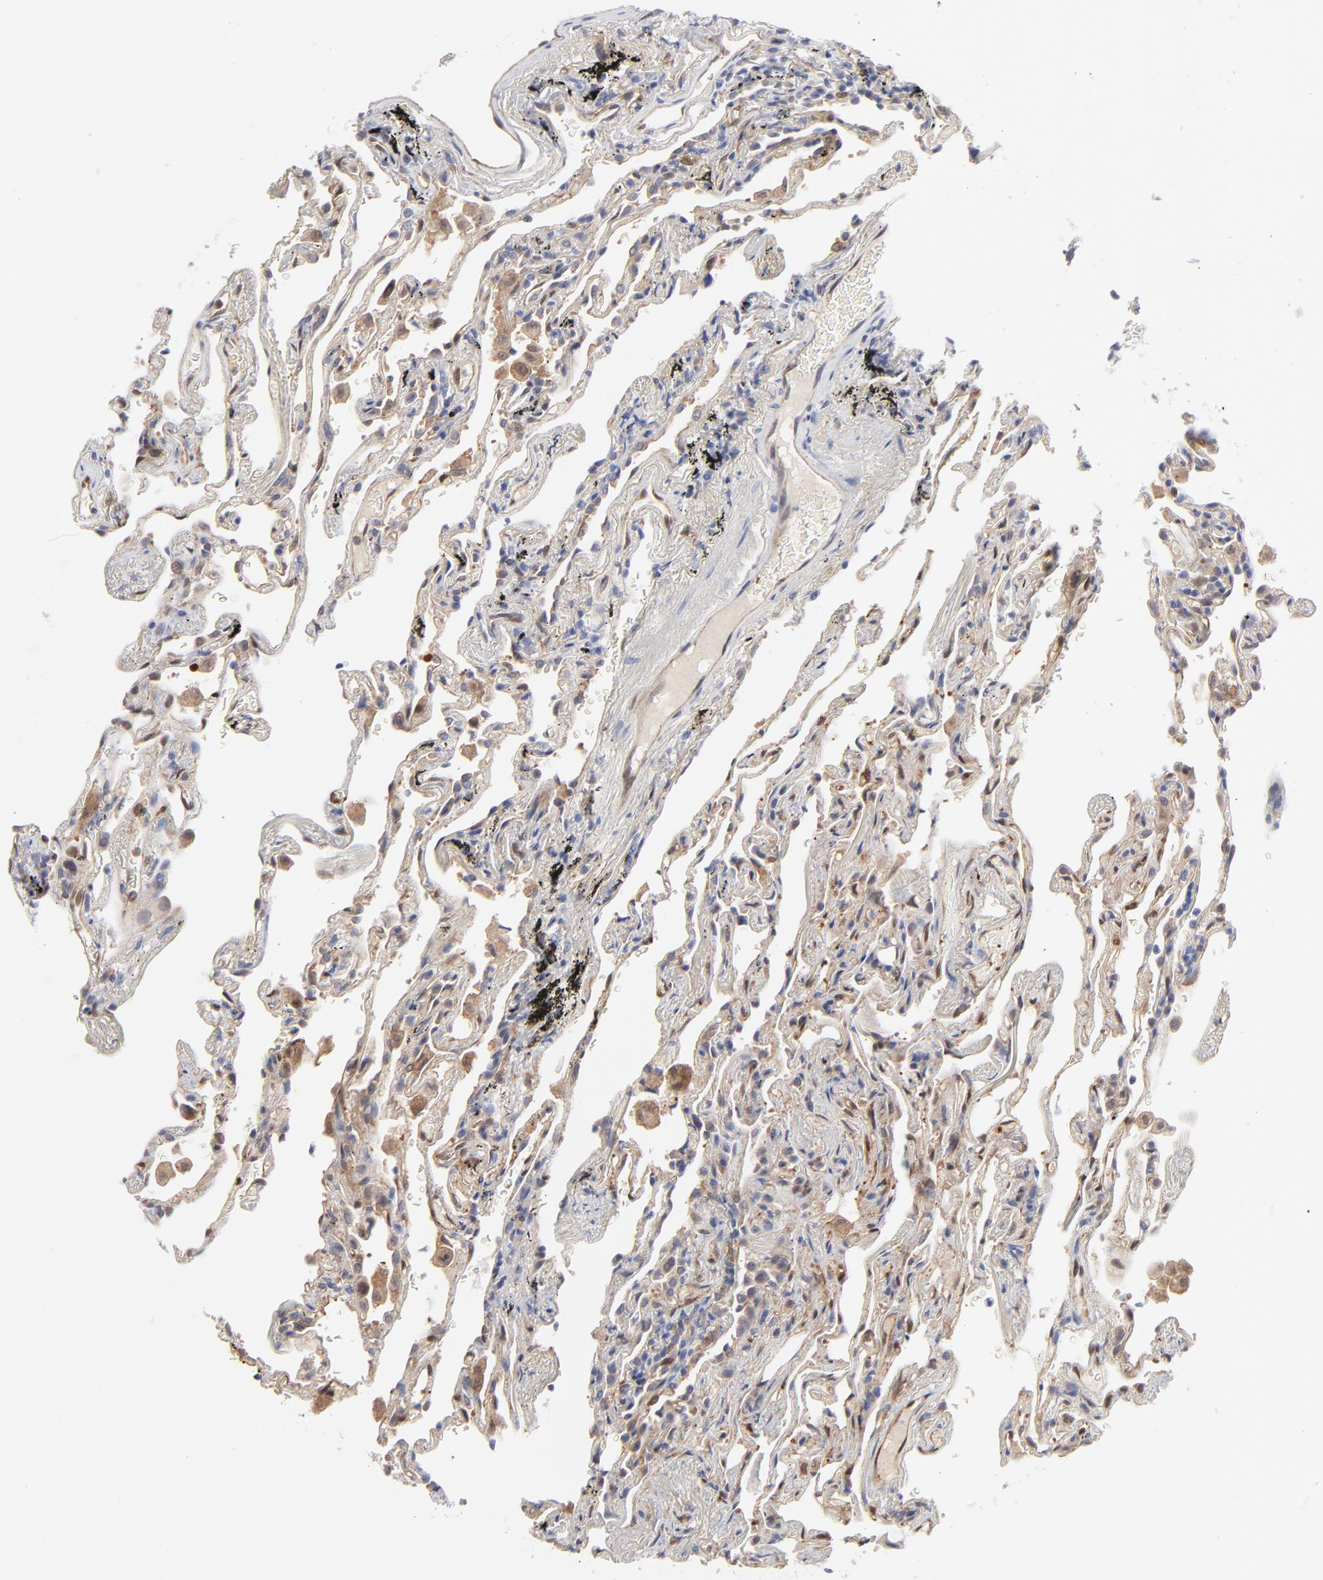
{"staining": {"intensity": "weak", "quantity": ">75%", "location": "cytoplasmic/membranous"}, "tissue": "lung", "cell_type": "Alveolar cells", "image_type": "normal", "snomed": [{"axis": "morphology", "description": "Normal tissue, NOS"}, {"axis": "morphology", "description": "Inflammation, NOS"}, {"axis": "topography", "description": "Lung"}], "caption": "The image exhibits staining of normal lung, revealing weak cytoplasmic/membranous protein positivity (brown color) within alveolar cells.", "gene": "ARRB1", "patient": {"sex": "male", "age": 69}}